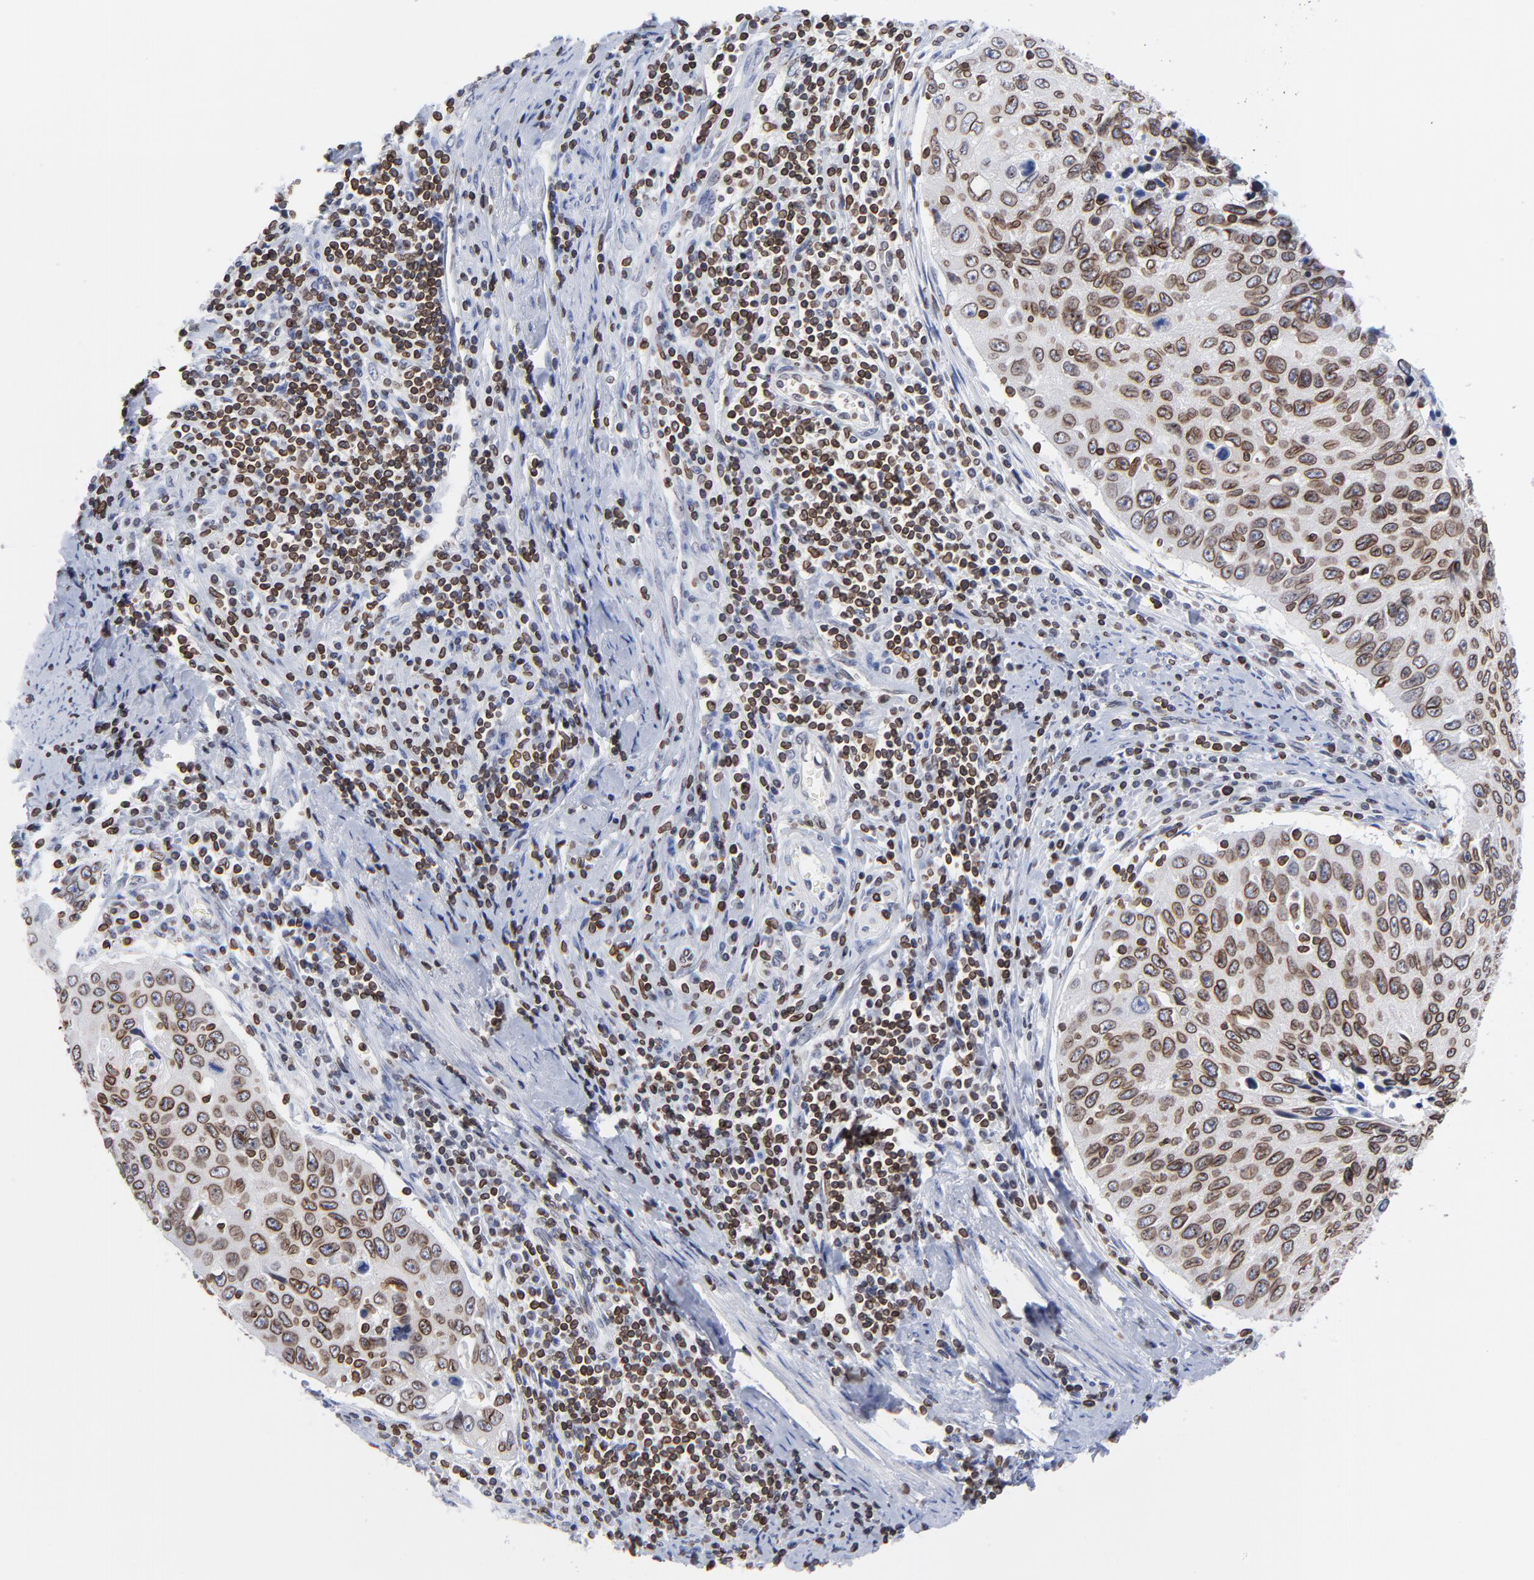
{"staining": {"intensity": "strong", "quantity": ">75%", "location": "cytoplasmic/membranous,nuclear"}, "tissue": "cervical cancer", "cell_type": "Tumor cells", "image_type": "cancer", "snomed": [{"axis": "morphology", "description": "Squamous cell carcinoma, NOS"}, {"axis": "topography", "description": "Cervix"}], "caption": "Cervical squamous cell carcinoma stained for a protein (brown) demonstrates strong cytoplasmic/membranous and nuclear positive positivity in about >75% of tumor cells.", "gene": "THAP7", "patient": {"sex": "female", "age": 53}}